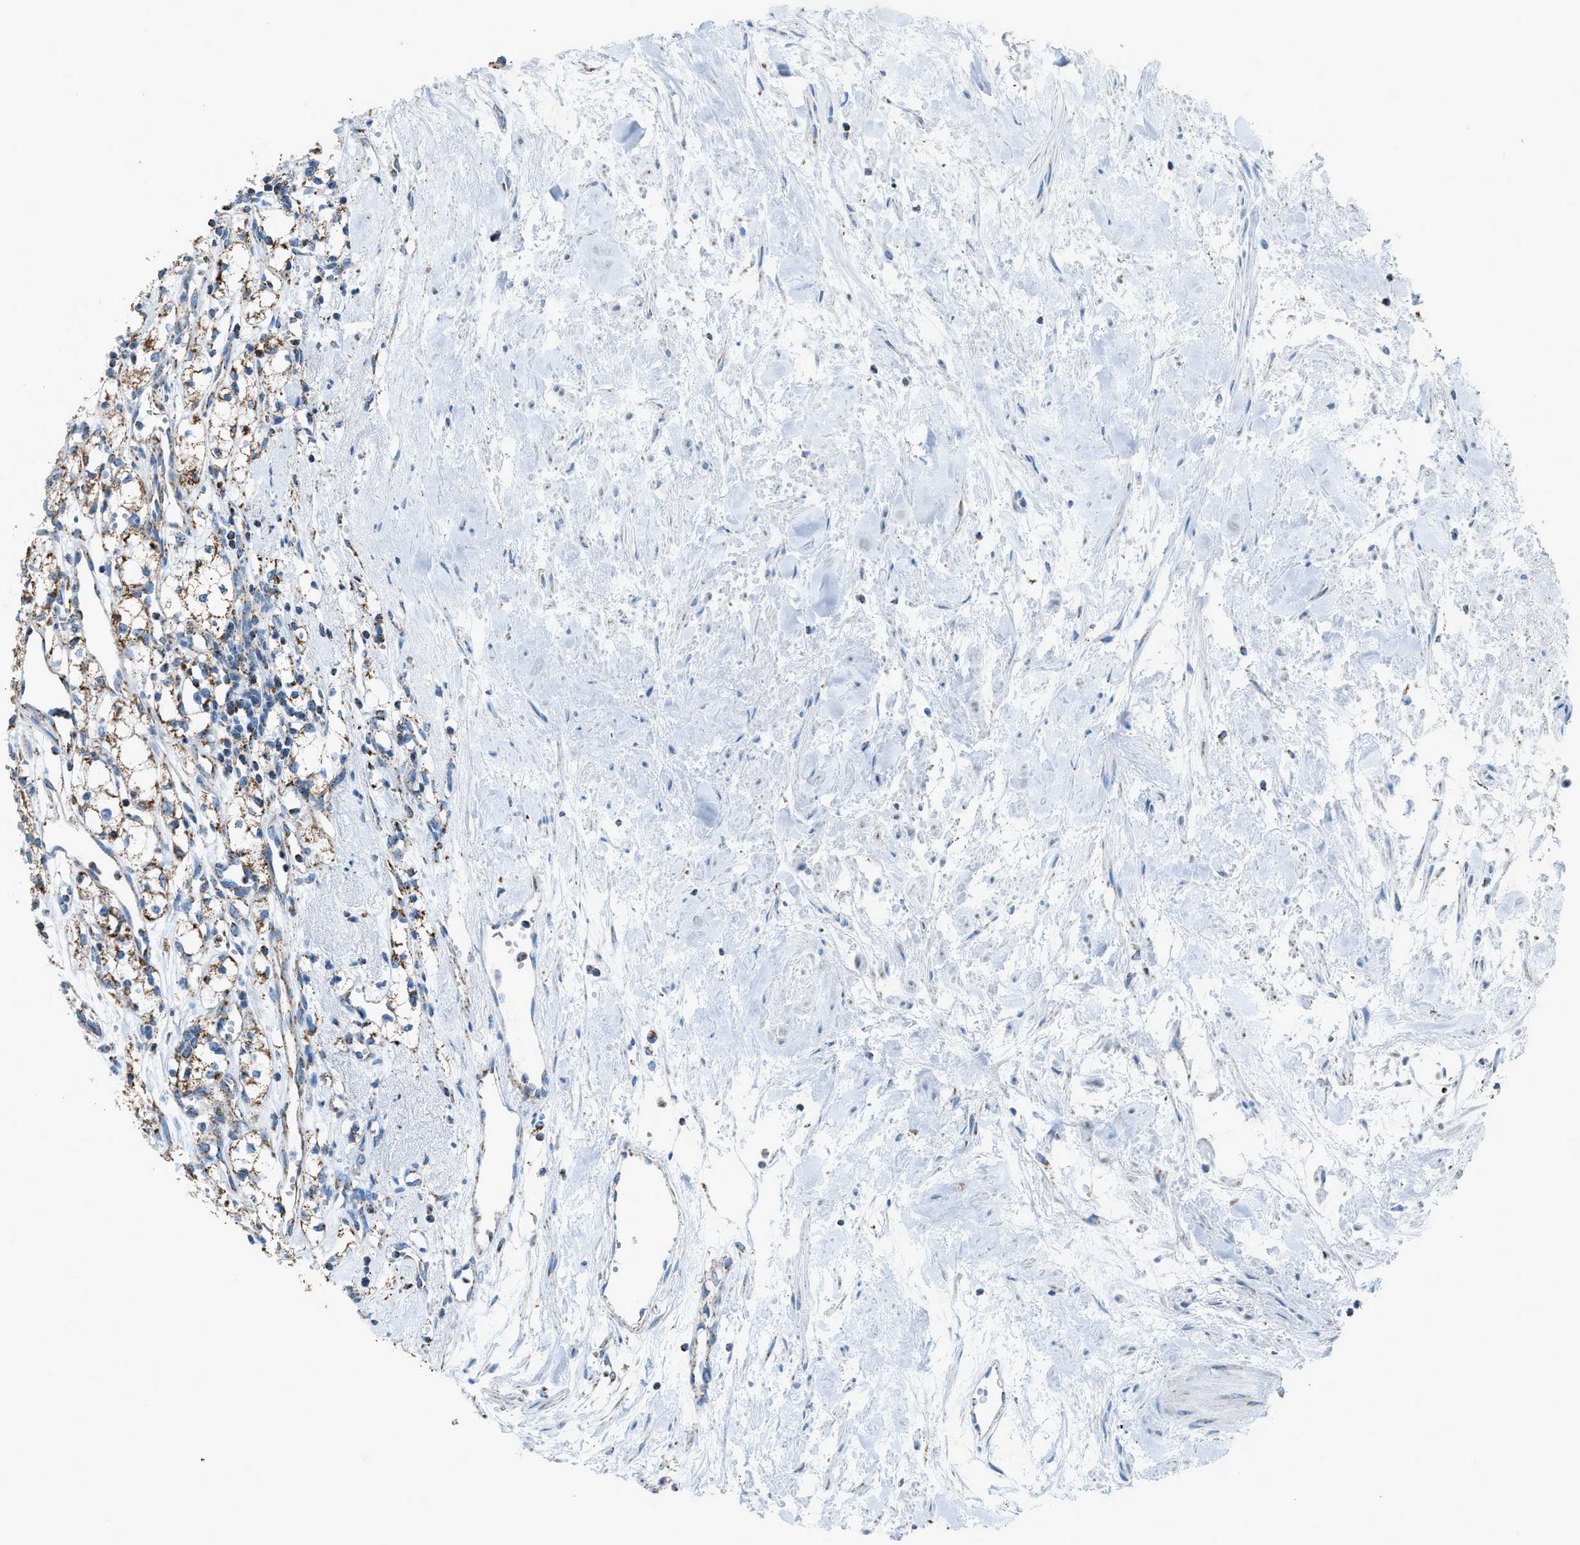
{"staining": {"intensity": "moderate", "quantity": ">75%", "location": "cytoplasmic/membranous"}, "tissue": "renal cancer", "cell_type": "Tumor cells", "image_type": "cancer", "snomed": [{"axis": "morphology", "description": "Adenocarcinoma, NOS"}, {"axis": "topography", "description": "Kidney"}], "caption": "Immunohistochemistry (IHC) (DAB (3,3'-diaminobenzidine)) staining of renal adenocarcinoma reveals moderate cytoplasmic/membranous protein positivity in approximately >75% of tumor cells.", "gene": "MDH2", "patient": {"sex": "male", "age": 59}}